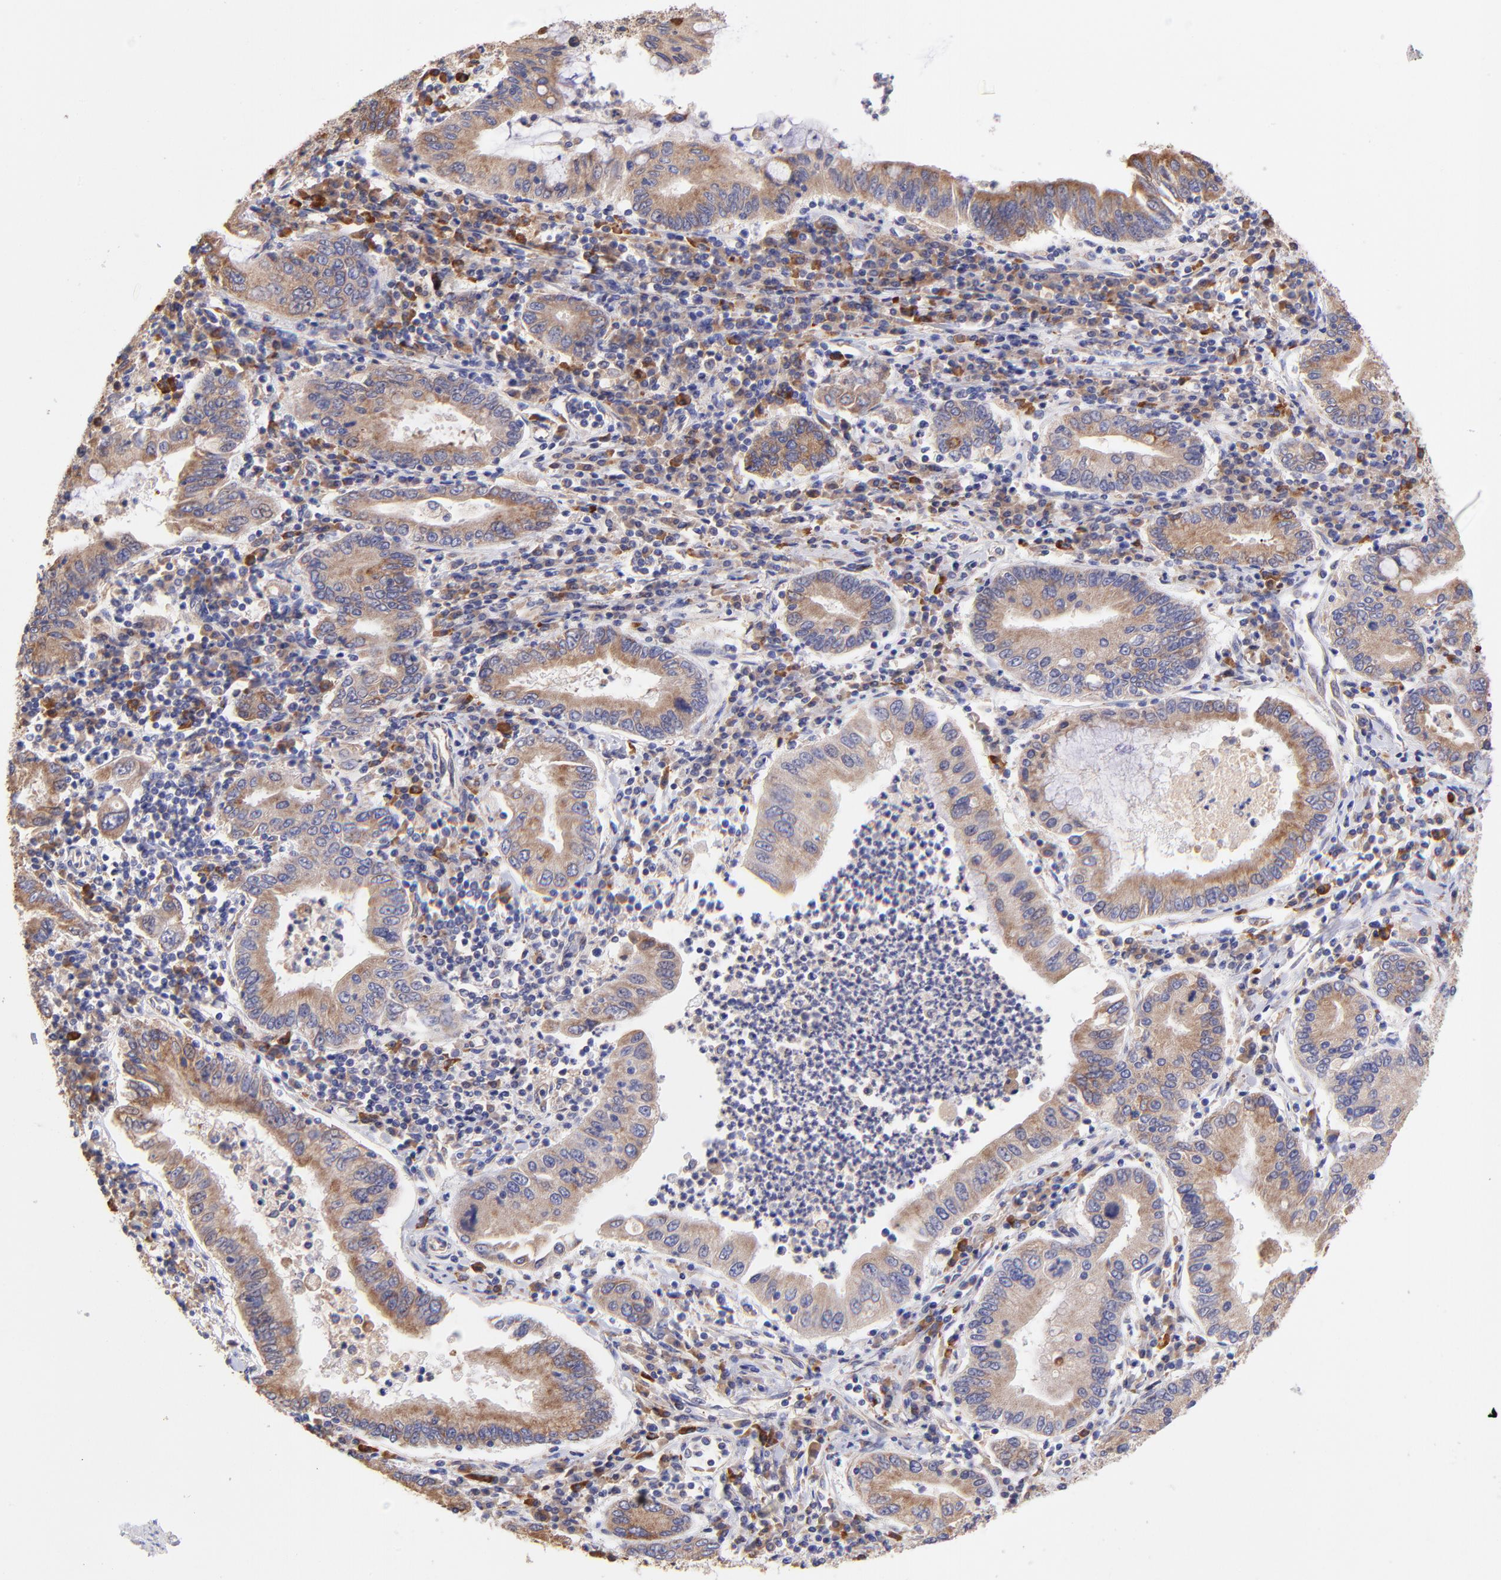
{"staining": {"intensity": "weak", "quantity": ">75%", "location": "cytoplasmic/membranous"}, "tissue": "stomach cancer", "cell_type": "Tumor cells", "image_type": "cancer", "snomed": [{"axis": "morphology", "description": "Normal tissue, NOS"}, {"axis": "morphology", "description": "Adenocarcinoma, NOS"}, {"axis": "topography", "description": "Esophagus"}, {"axis": "topography", "description": "Stomach, upper"}, {"axis": "topography", "description": "Peripheral nerve tissue"}], "caption": "Stomach adenocarcinoma tissue displays weak cytoplasmic/membranous expression in approximately >75% of tumor cells, visualized by immunohistochemistry. (brown staining indicates protein expression, while blue staining denotes nuclei).", "gene": "PREX1", "patient": {"sex": "male", "age": 62}}